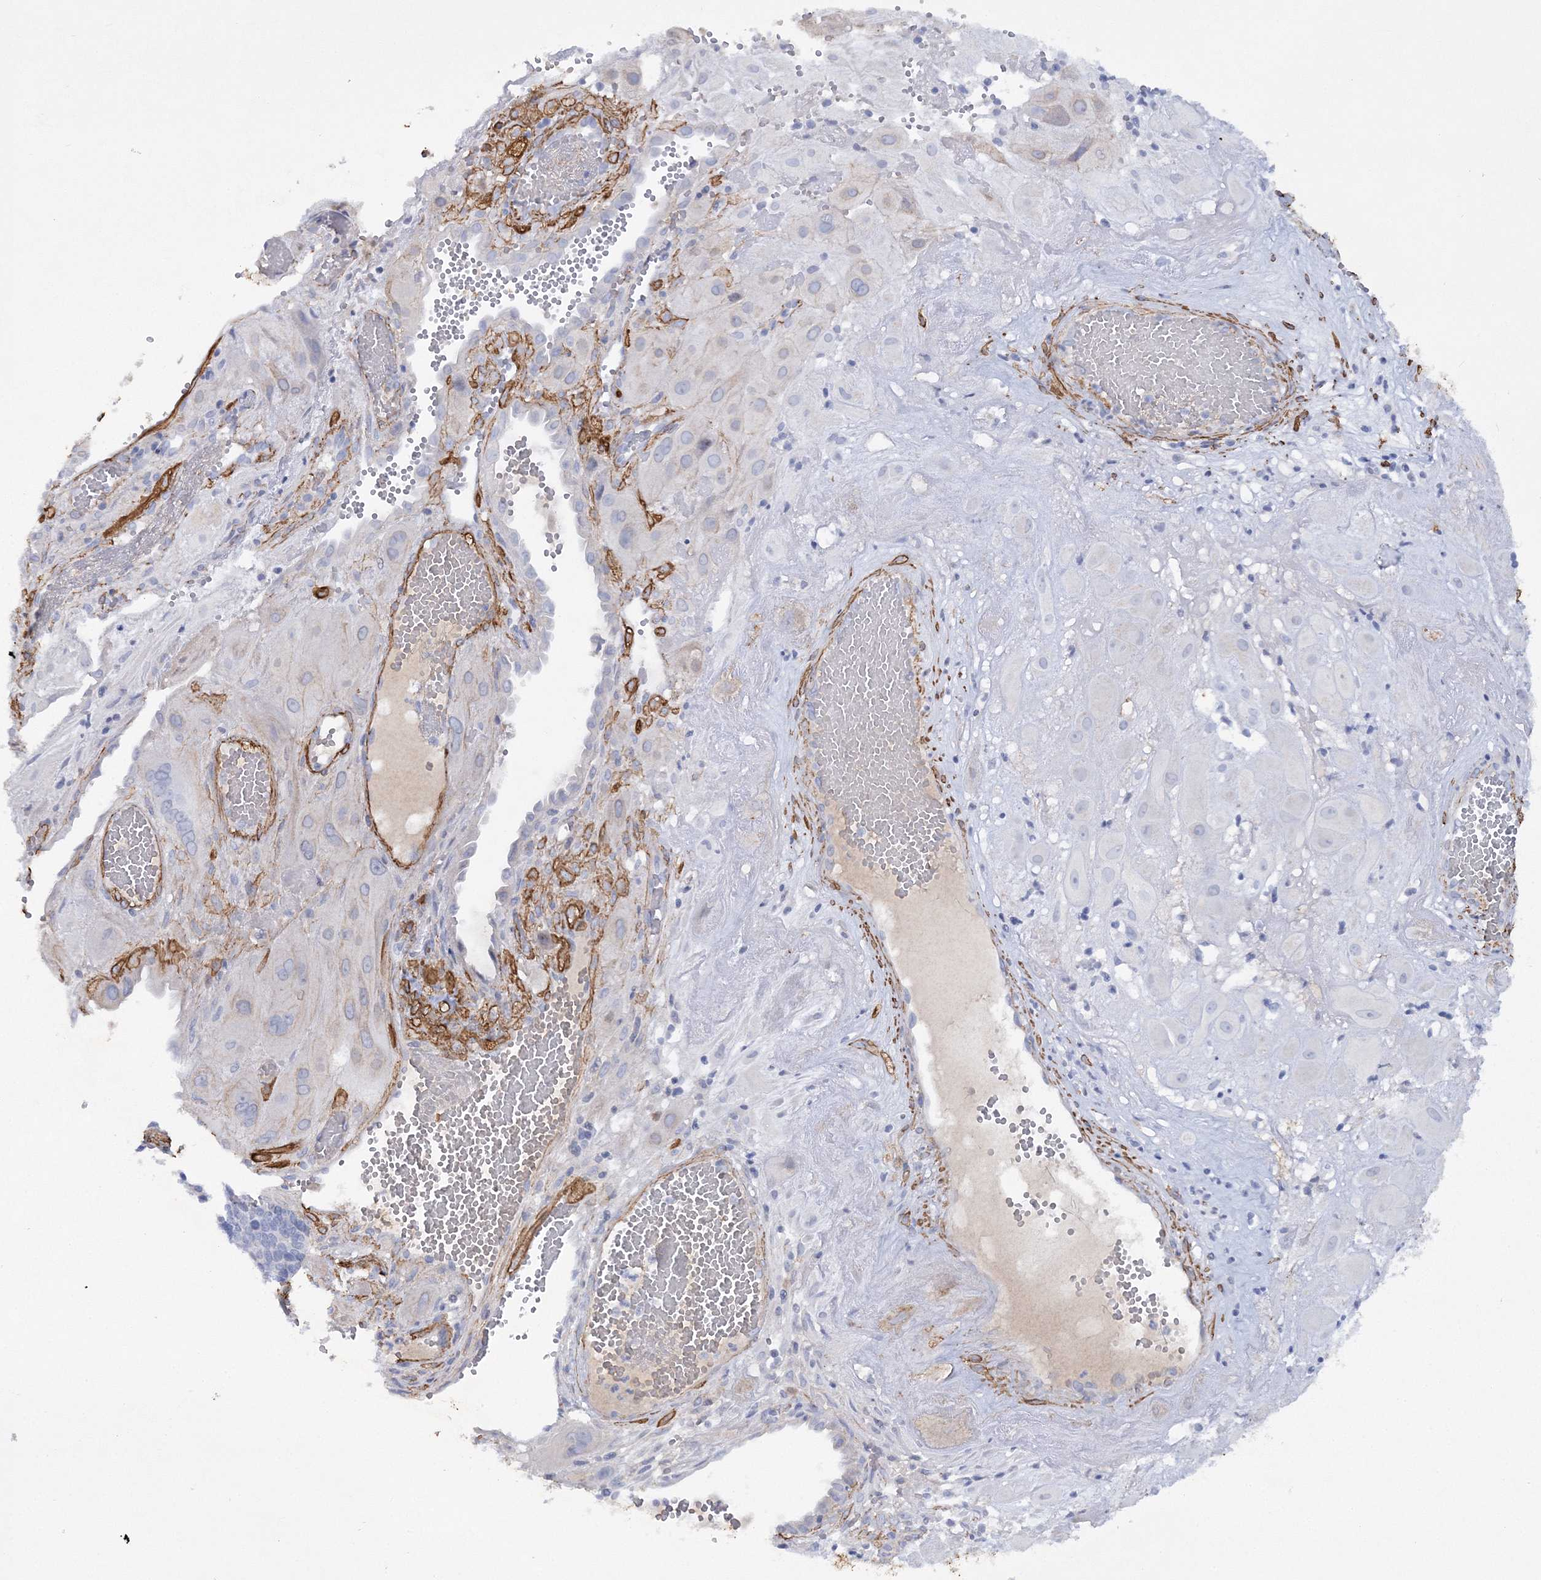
{"staining": {"intensity": "negative", "quantity": "none", "location": "none"}, "tissue": "cervical cancer", "cell_type": "Tumor cells", "image_type": "cancer", "snomed": [{"axis": "morphology", "description": "Squamous cell carcinoma, NOS"}, {"axis": "topography", "description": "Cervix"}], "caption": "There is no significant positivity in tumor cells of cervical cancer (squamous cell carcinoma).", "gene": "RTN2", "patient": {"sex": "female", "age": 34}}